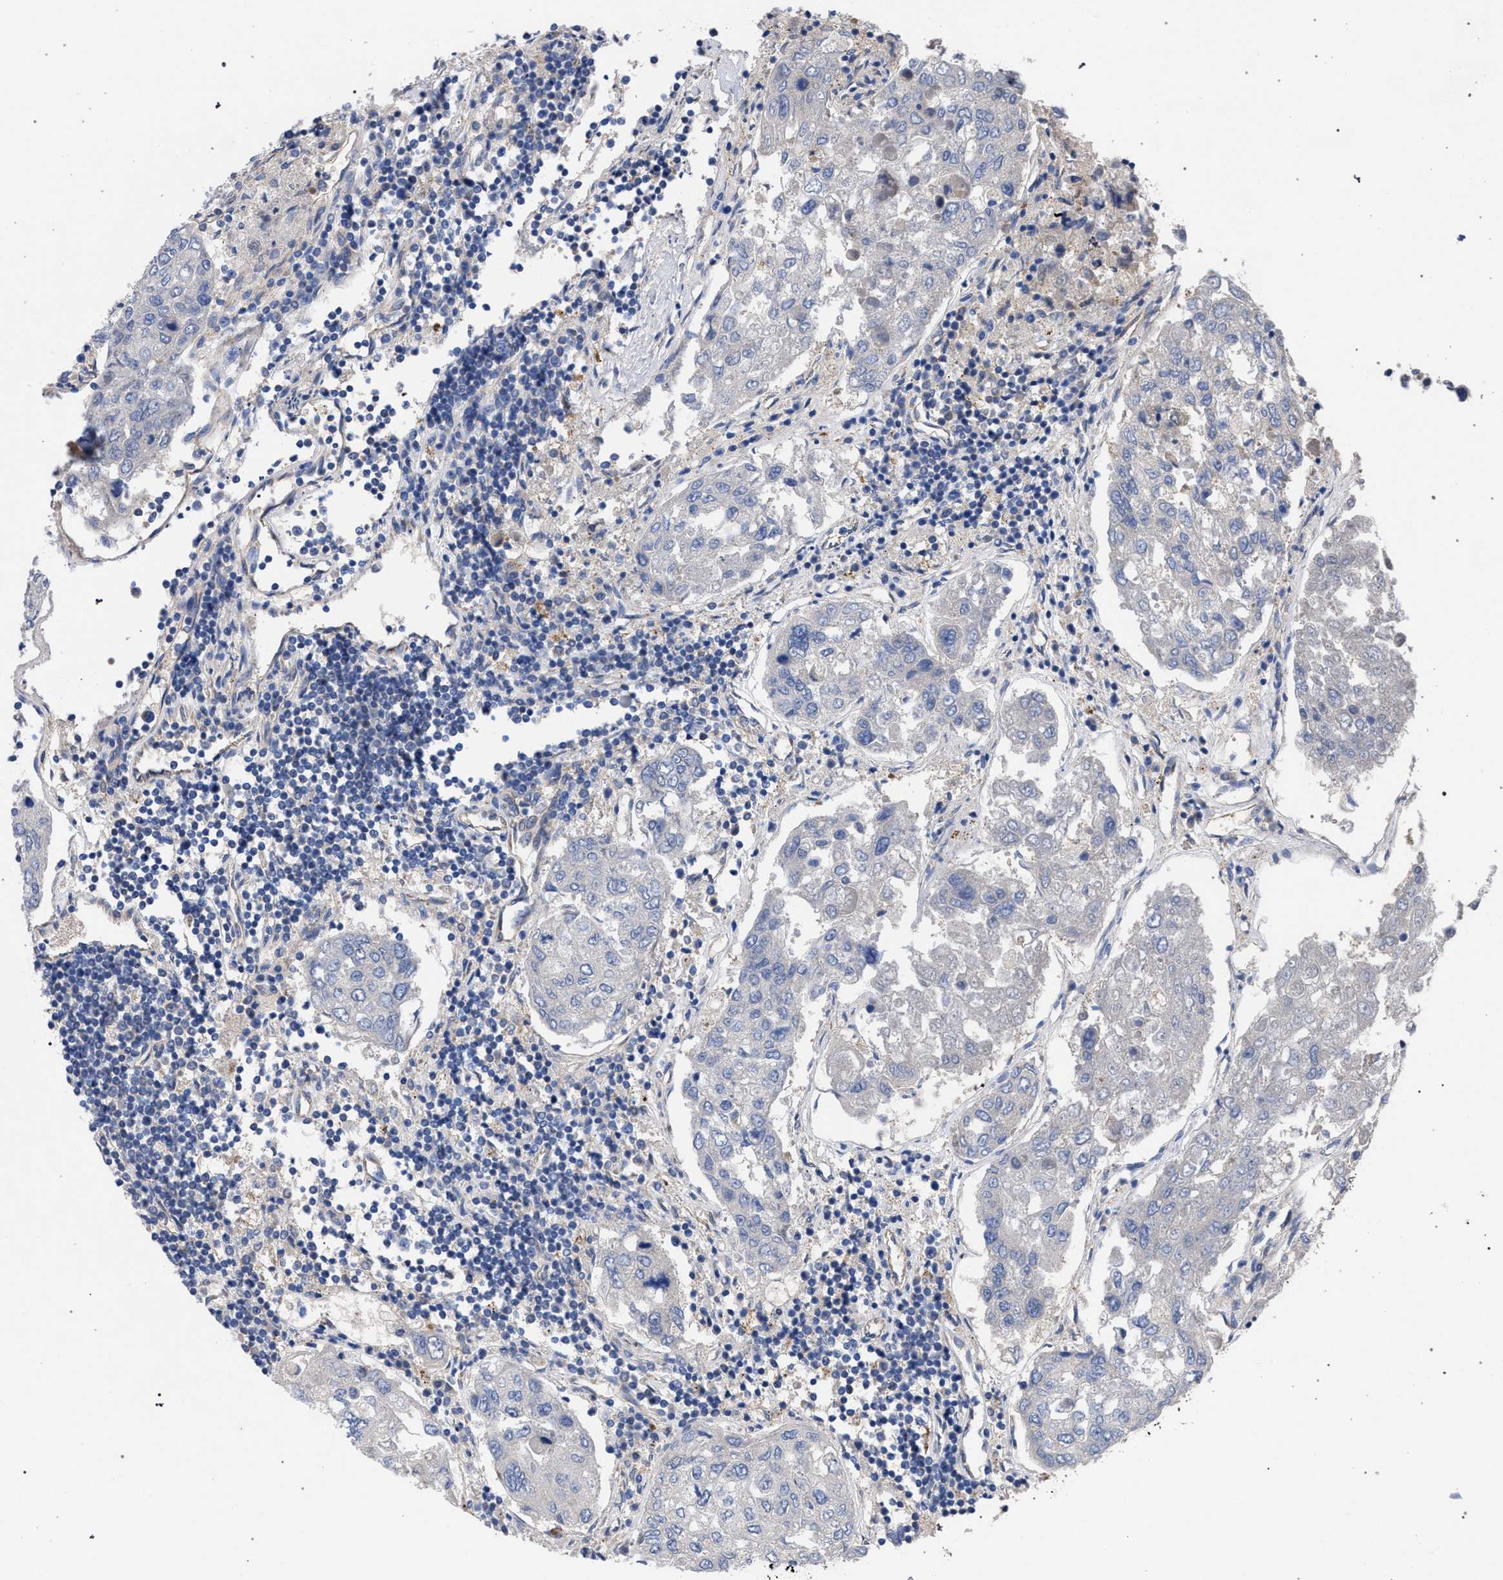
{"staining": {"intensity": "negative", "quantity": "none", "location": "none"}, "tissue": "urothelial cancer", "cell_type": "Tumor cells", "image_type": "cancer", "snomed": [{"axis": "morphology", "description": "Urothelial carcinoma, High grade"}, {"axis": "topography", "description": "Lymph node"}, {"axis": "topography", "description": "Urinary bladder"}], "caption": "Tumor cells are negative for brown protein staining in urothelial cancer.", "gene": "GMPR", "patient": {"sex": "male", "age": 51}}